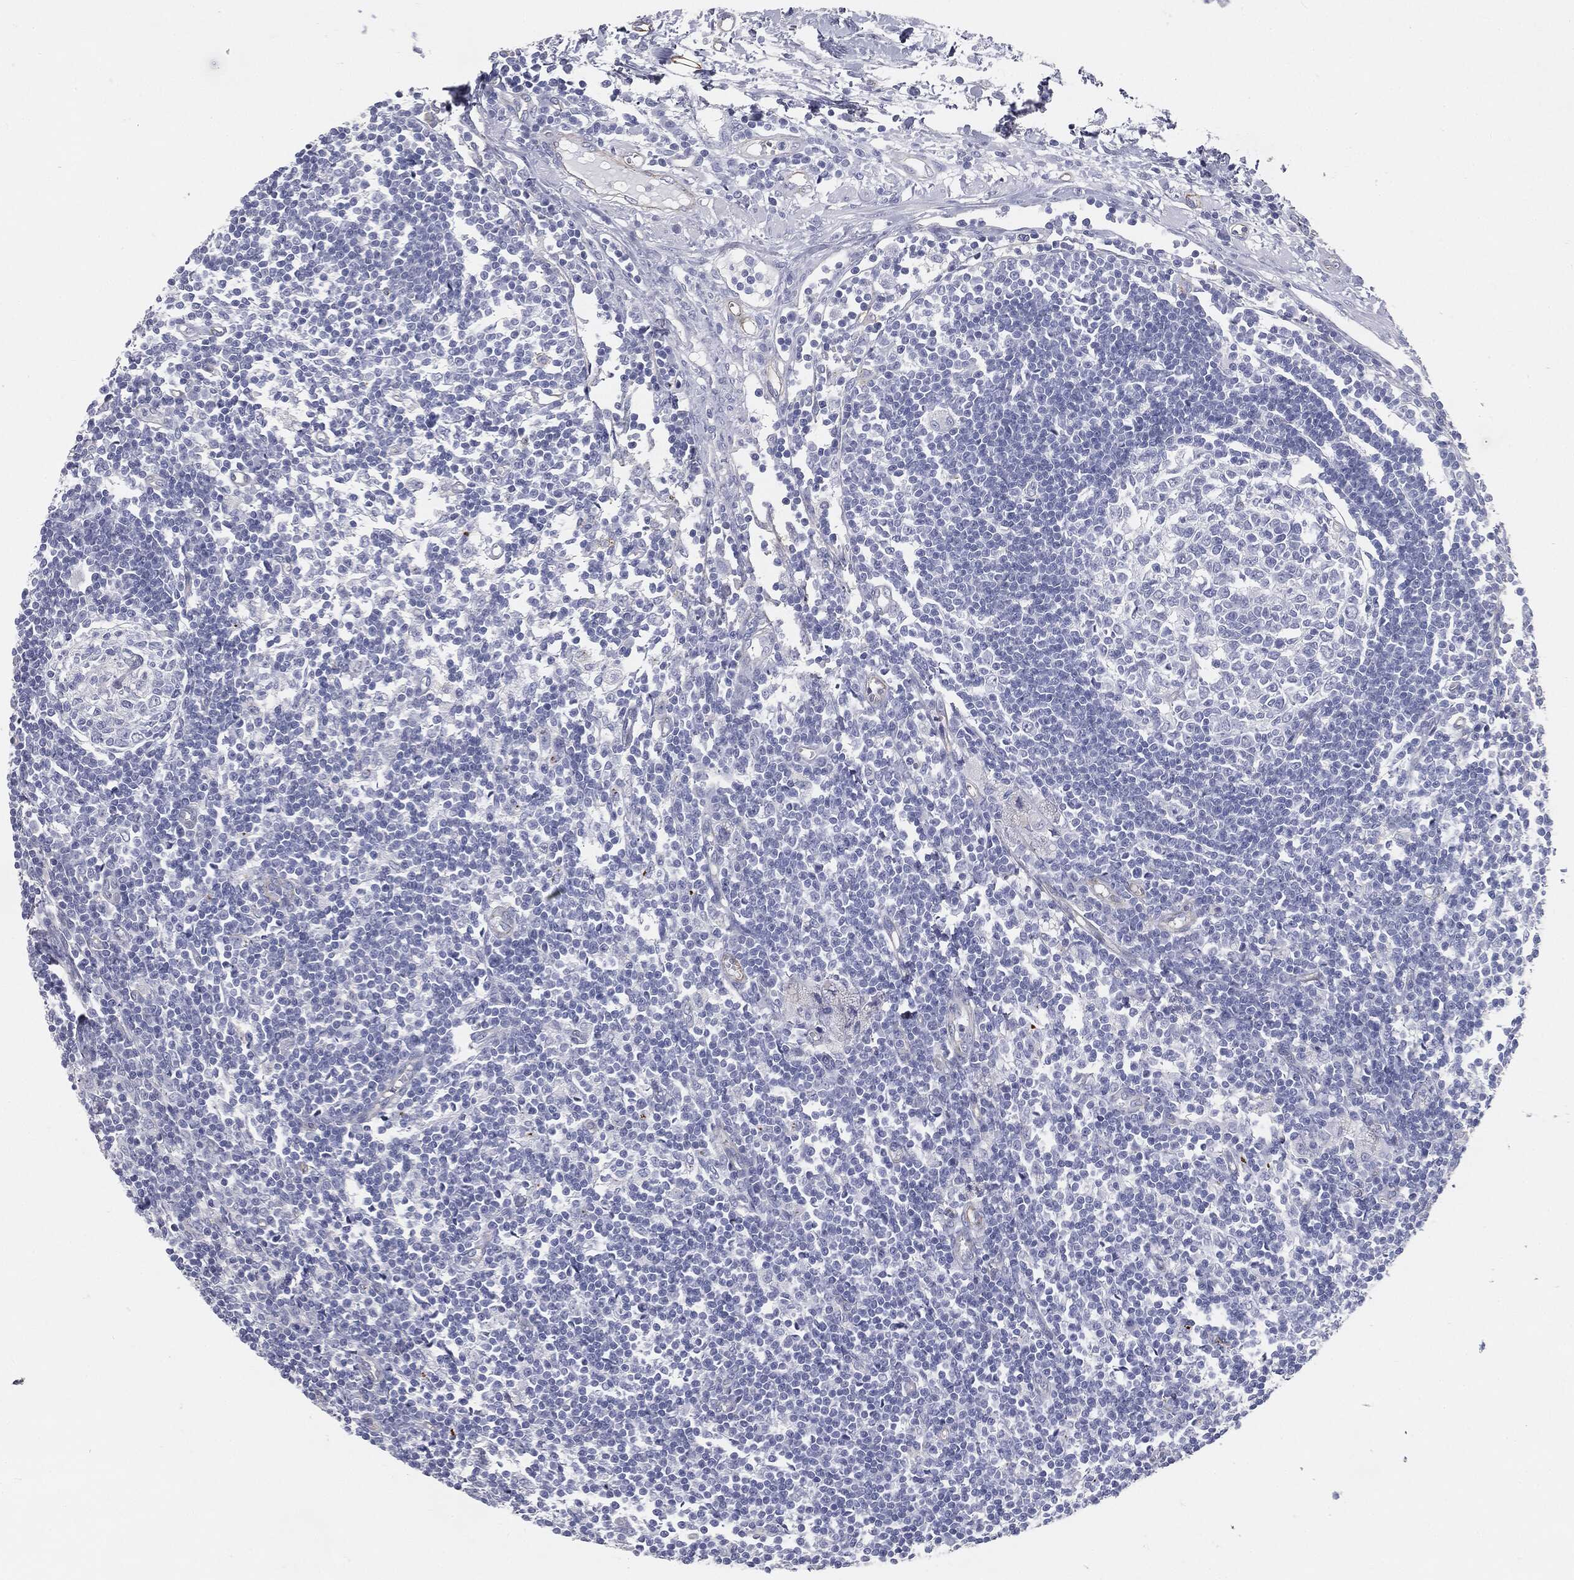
{"staining": {"intensity": "negative", "quantity": "none", "location": "none"}, "tissue": "lymph node", "cell_type": "Germinal center cells", "image_type": "normal", "snomed": [{"axis": "morphology", "description": "Normal tissue, NOS"}, {"axis": "morphology", "description": "Adenocarcinoma, NOS"}, {"axis": "topography", "description": "Lymph node"}, {"axis": "topography", "description": "Pancreas"}], "caption": "IHC micrograph of benign lymph node: lymph node stained with DAB displays no significant protein positivity in germinal center cells.", "gene": "MUC5AC", "patient": {"sex": "female", "age": 58}}